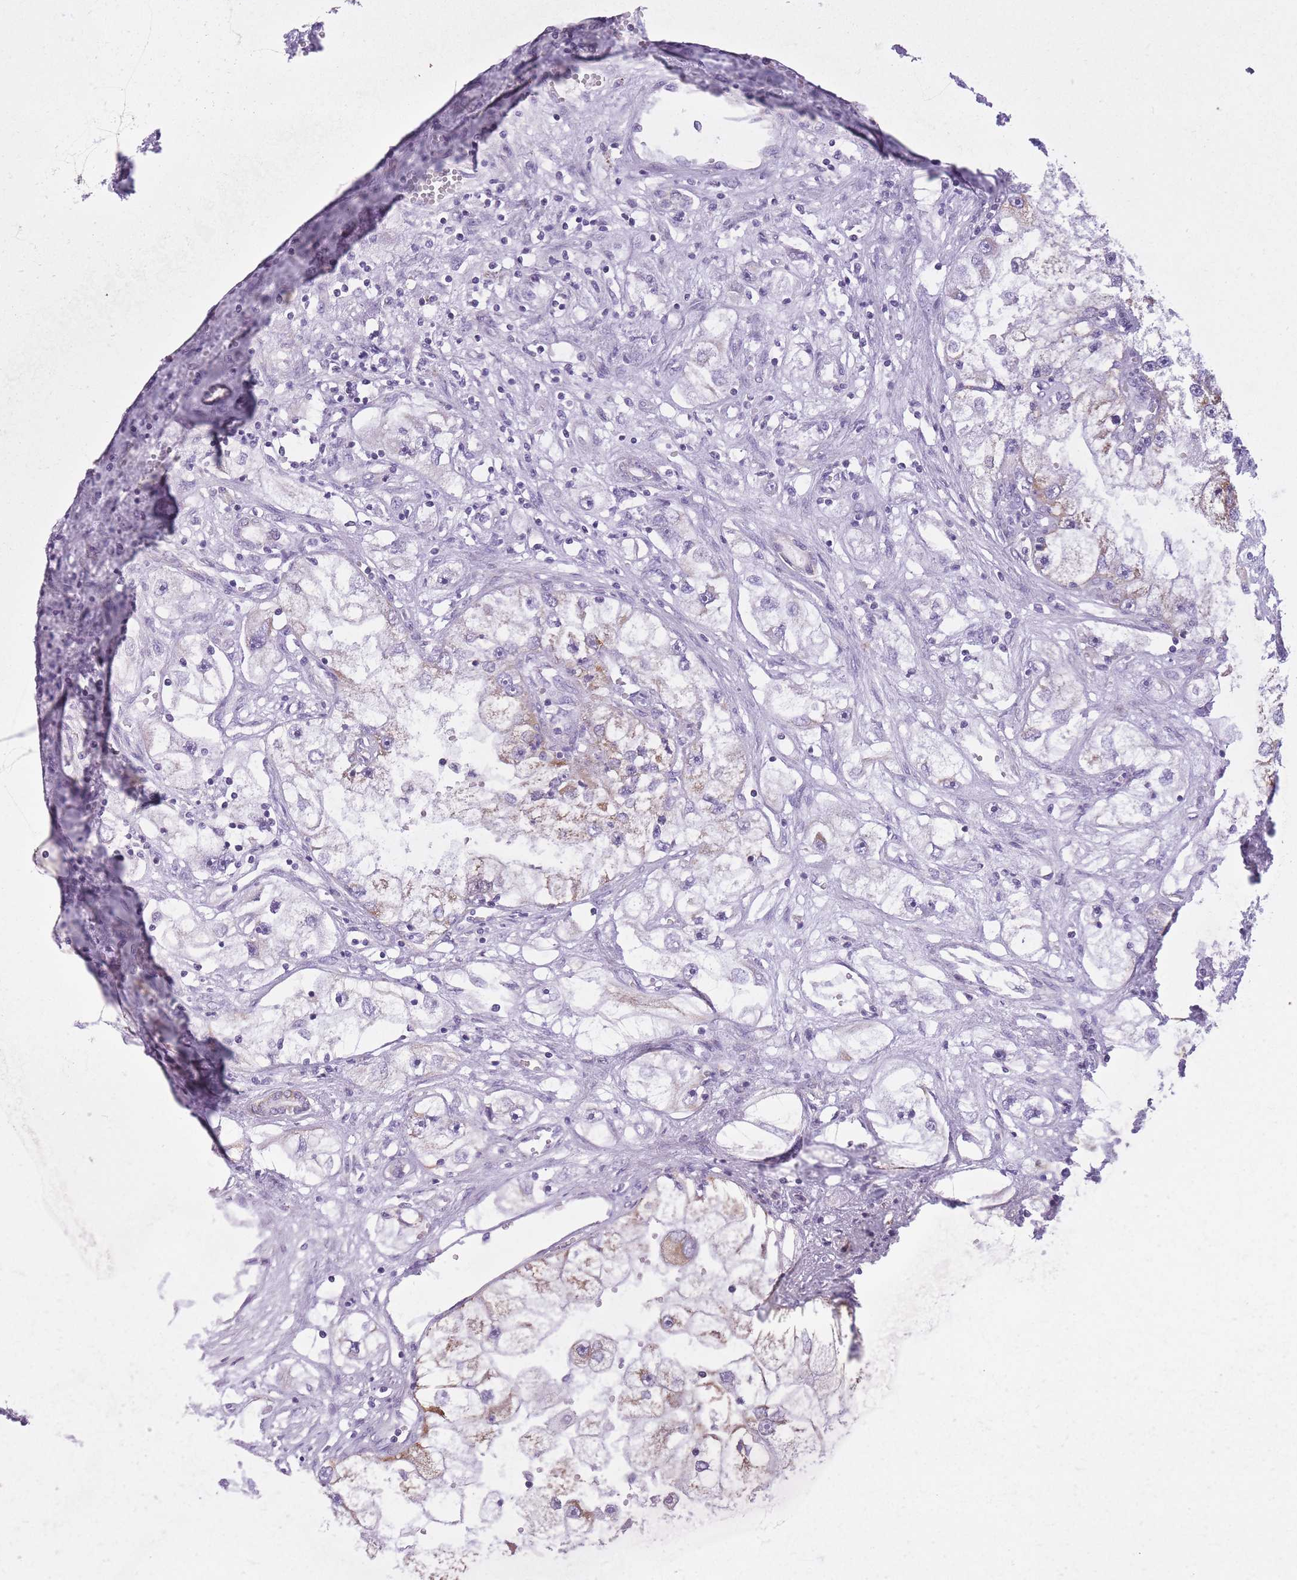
{"staining": {"intensity": "moderate", "quantity": "<25%", "location": "cytoplasmic/membranous"}, "tissue": "renal cancer", "cell_type": "Tumor cells", "image_type": "cancer", "snomed": [{"axis": "morphology", "description": "Adenocarcinoma, NOS"}, {"axis": "topography", "description": "Kidney"}], "caption": "Human adenocarcinoma (renal) stained with a brown dye exhibits moderate cytoplasmic/membranous positive staining in about <25% of tumor cells.", "gene": "ZBTB24", "patient": {"sex": "male", "age": 63}}